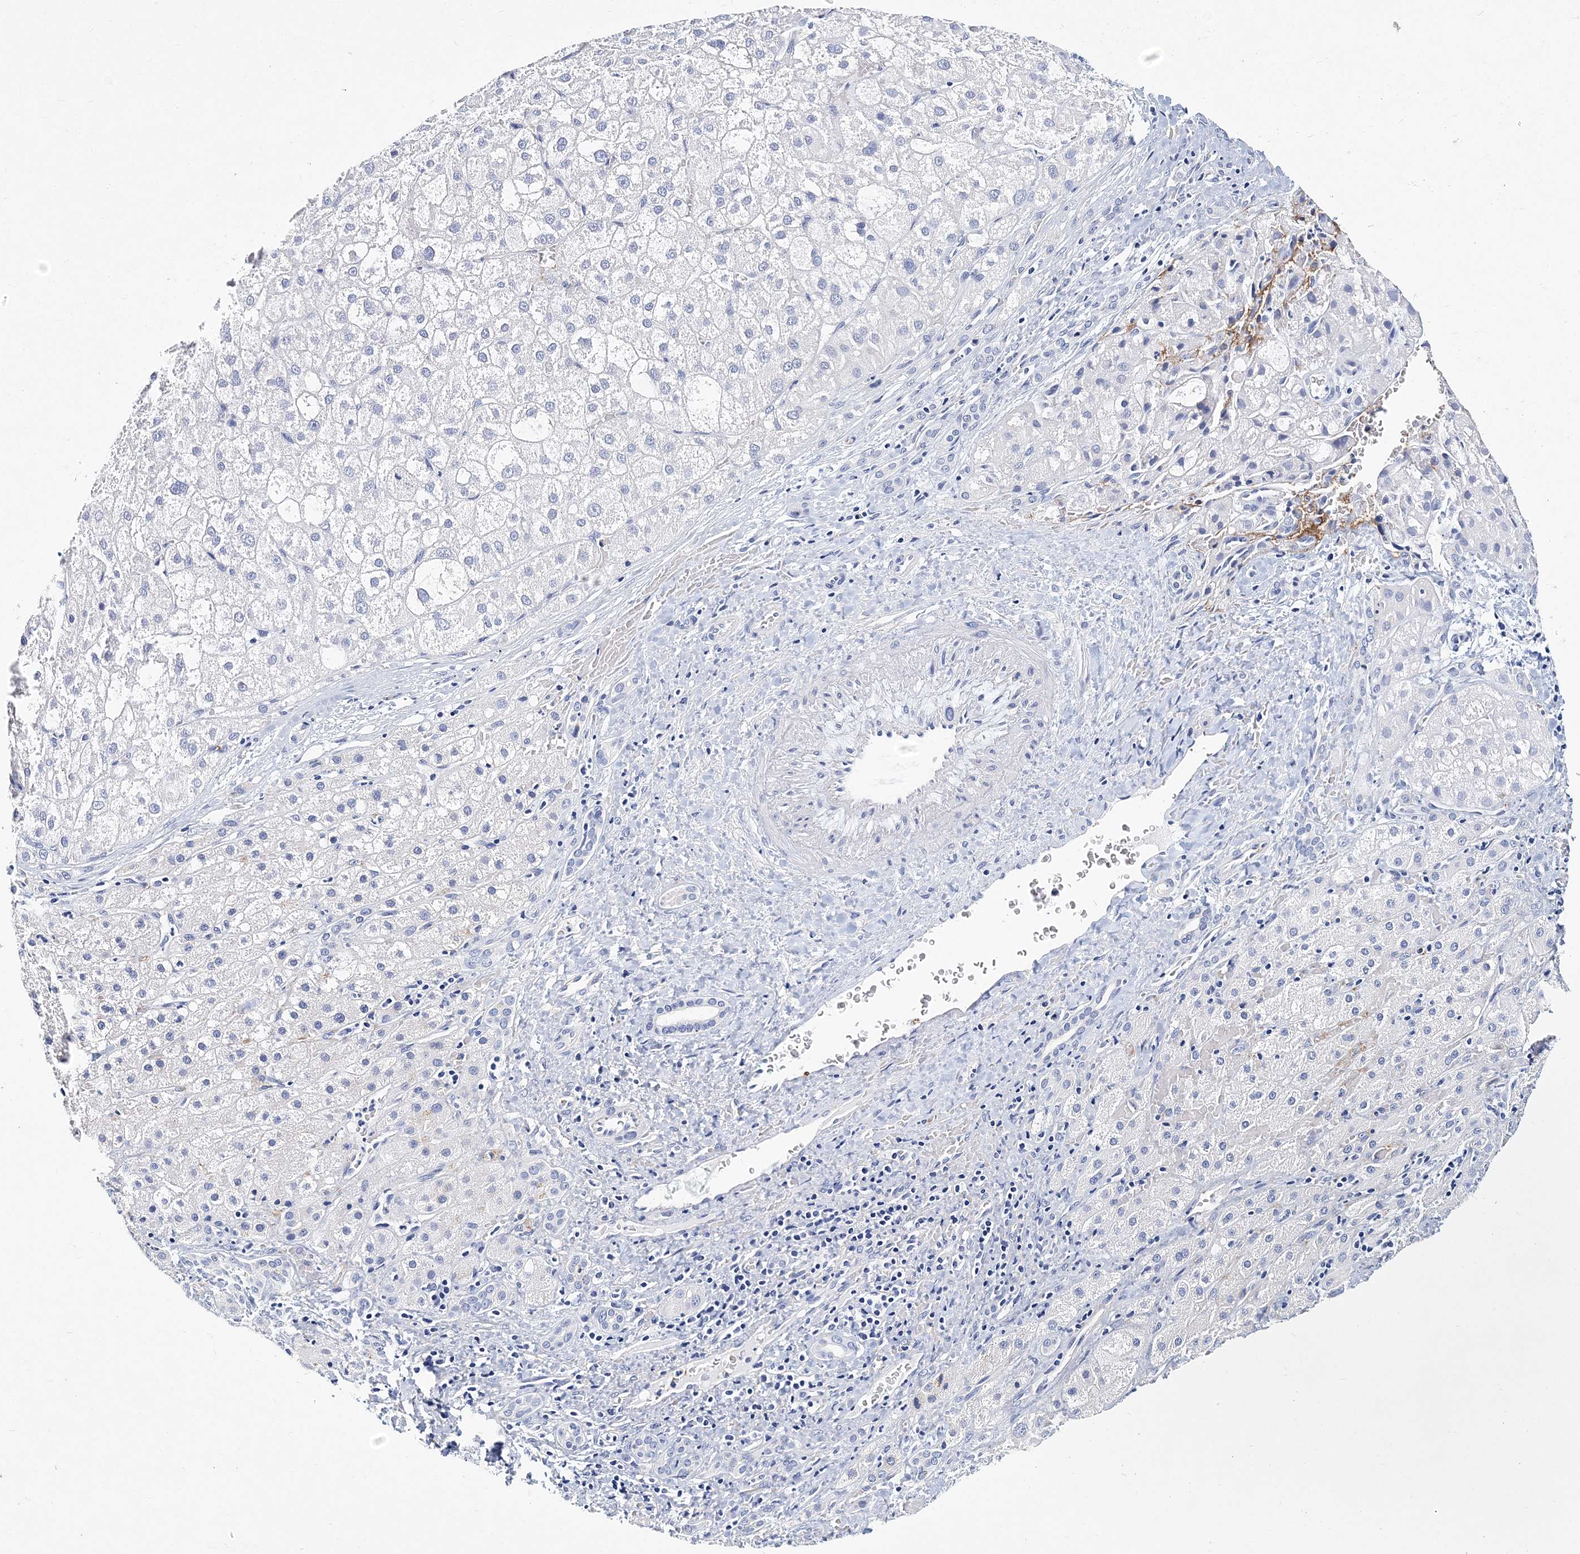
{"staining": {"intensity": "negative", "quantity": "none", "location": "none"}, "tissue": "liver cancer", "cell_type": "Tumor cells", "image_type": "cancer", "snomed": [{"axis": "morphology", "description": "Carcinoma, Hepatocellular, NOS"}, {"axis": "topography", "description": "Liver"}], "caption": "A micrograph of human liver cancer is negative for staining in tumor cells. Nuclei are stained in blue.", "gene": "ITGA2B", "patient": {"sex": "male", "age": 57}}